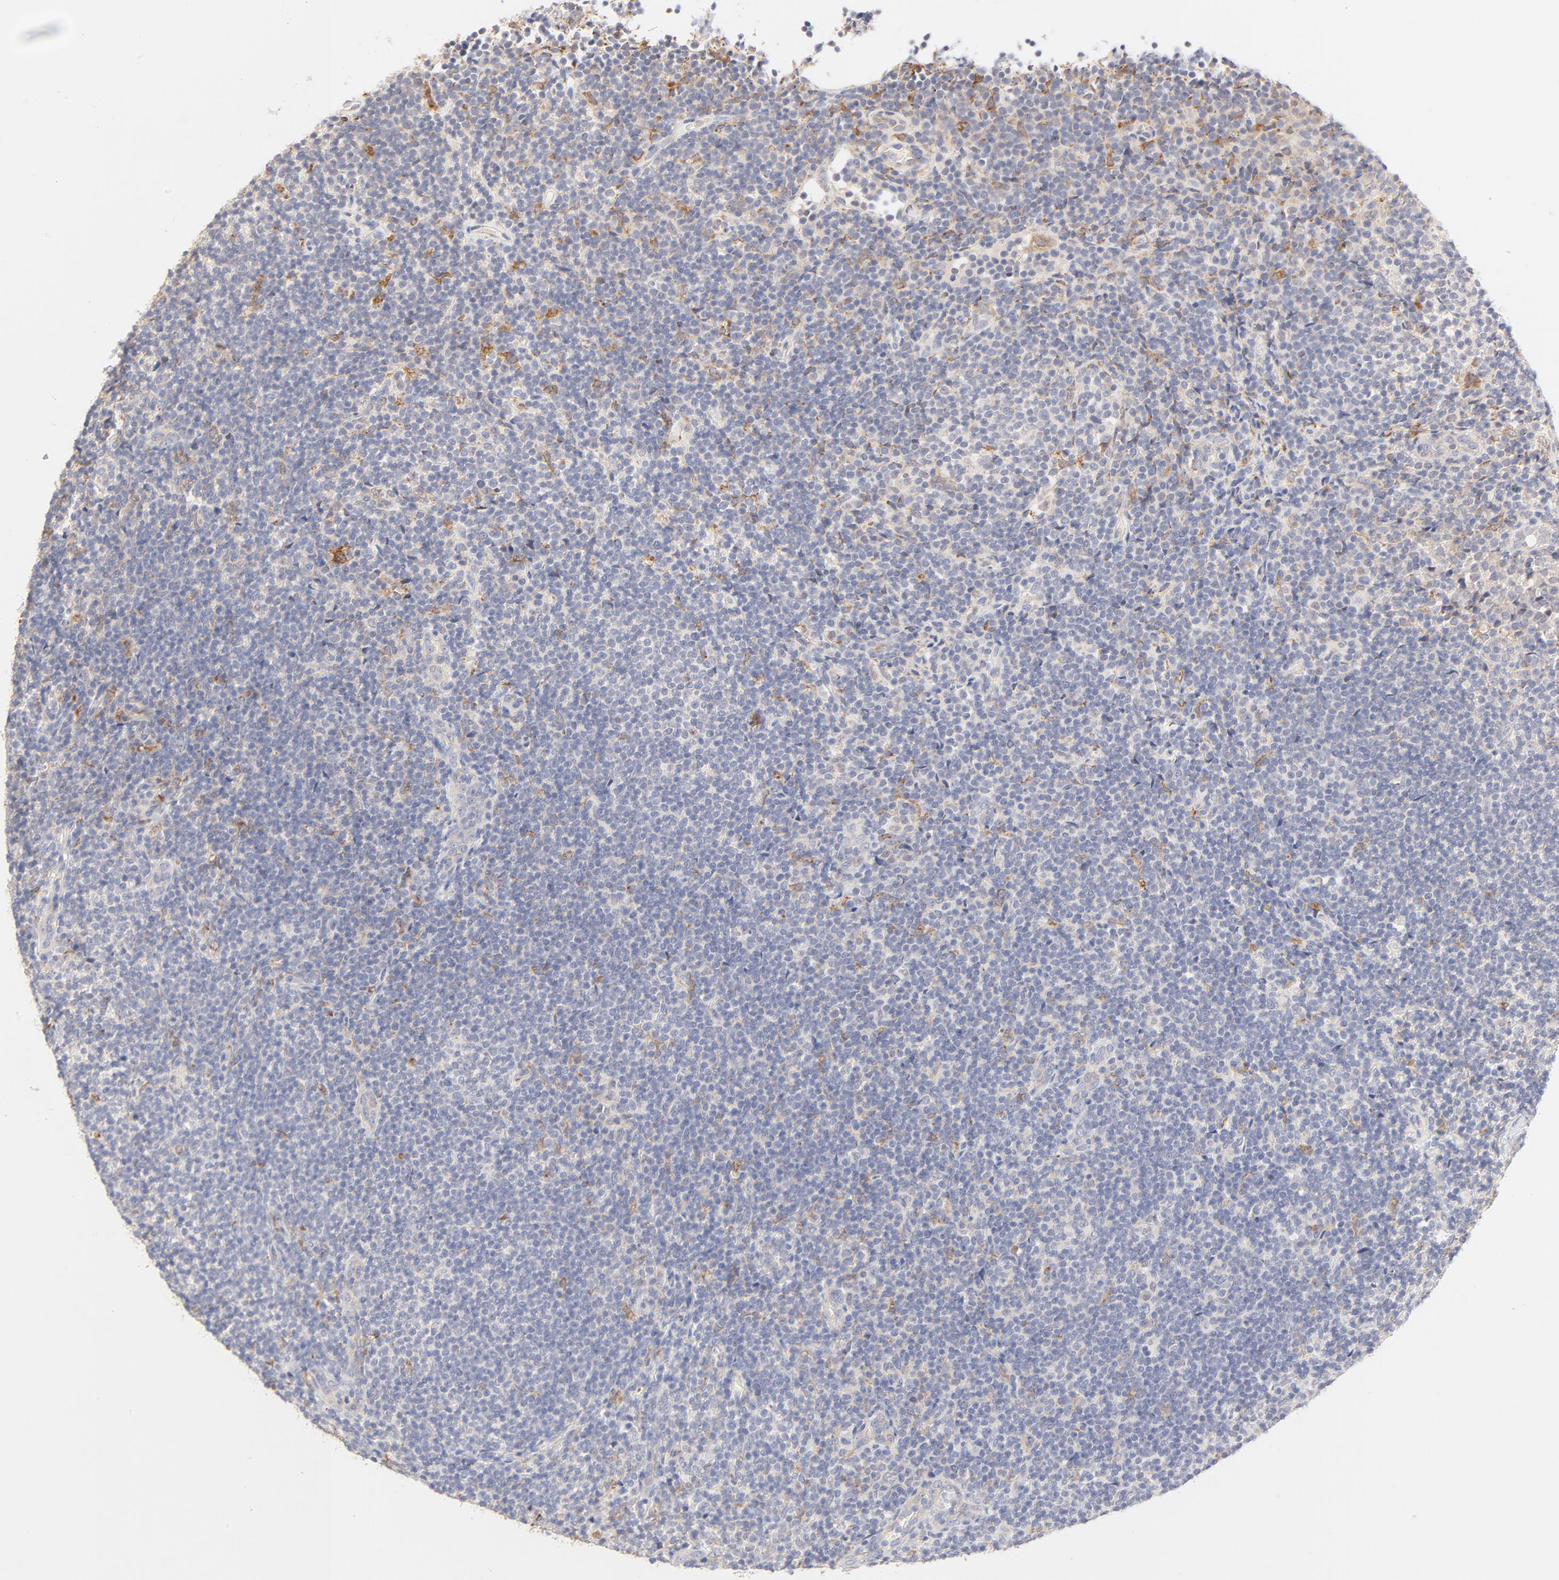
{"staining": {"intensity": "moderate", "quantity": "<25%", "location": "cytoplasmic/membranous"}, "tissue": "lymphoma", "cell_type": "Tumor cells", "image_type": "cancer", "snomed": [{"axis": "morphology", "description": "Malignant lymphoma, non-Hodgkin's type, Low grade"}, {"axis": "topography", "description": "Lymph node"}], "caption": "The histopathology image reveals staining of lymphoma, revealing moderate cytoplasmic/membranous protein expression (brown color) within tumor cells. The protein of interest is shown in brown color, while the nuclei are stained blue.", "gene": "MTERF2", "patient": {"sex": "female", "age": 76}}